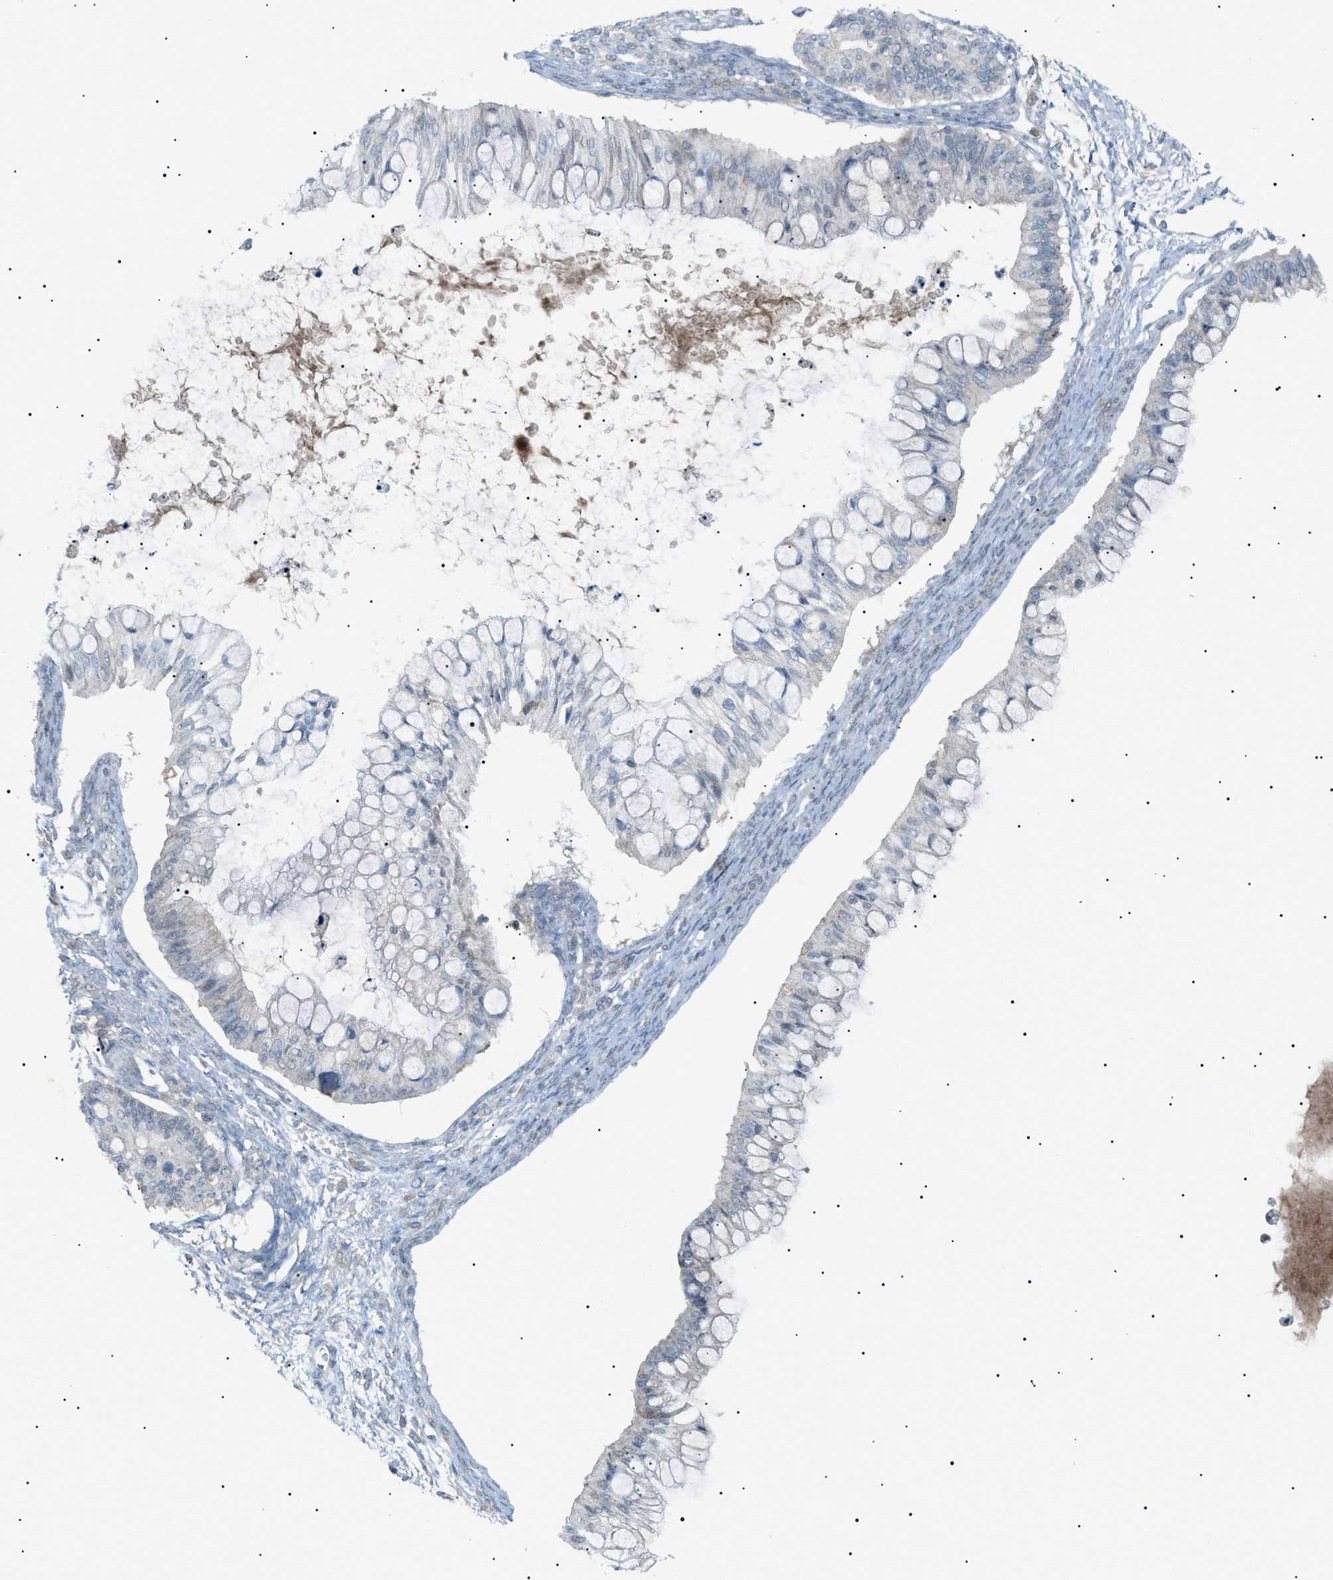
{"staining": {"intensity": "negative", "quantity": "none", "location": "none"}, "tissue": "ovarian cancer", "cell_type": "Tumor cells", "image_type": "cancer", "snomed": [{"axis": "morphology", "description": "Cystadenocarcinoma, mucinous, NOS"}, {"axis": "topography", "description": "Ovary"}], "caption": "The immunohistochemistry (IHC) image has no significant expression in tumor cells of ovarian cancer (mucinous cystadenocarcinoma) tissue.", "gene": "BTK", "patient": {"sex": "female", "age": 57}}